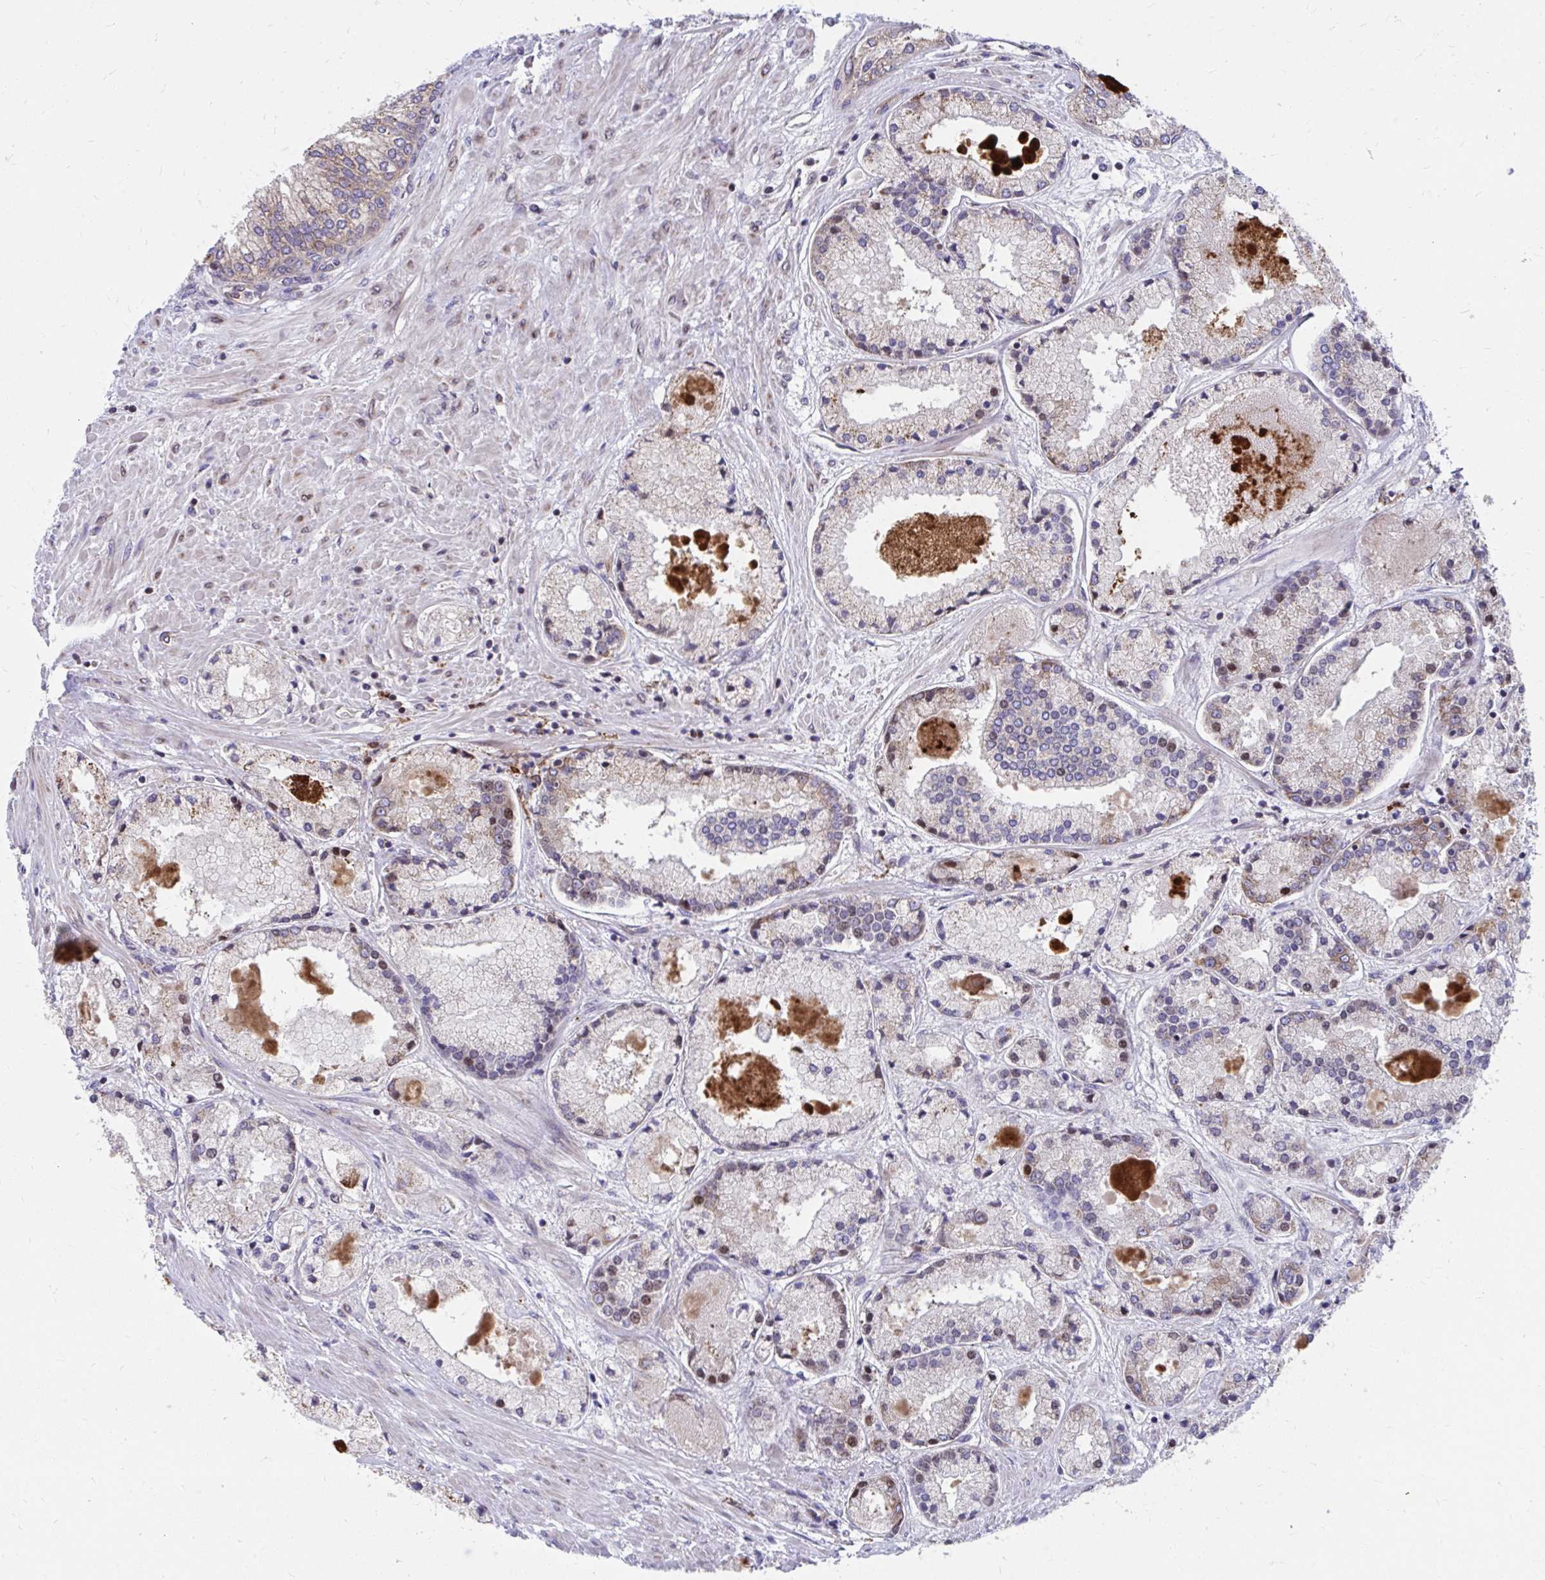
{"staining": {"intensity": "moderate", "quantity": "25%-75%", "location": "cytoplasmic/membranous"}, "tissue": "prostate cancer", "cell_type": "Tumor cells", "image_type": "cancer", "snomed": [{"axis": "morphology", "description": "Adenocarcinoma, High grade"}, {"axis": "topography", "description": "Prostate"}], "caption": "Immunohistochemistry (IHC) micrograph of neoplastic tissue: prostate adenocarcinoma (high-grade) stained using immunohistochemistry reveals medium levels of moderate protein expression localized specifically in the cytoplasmic/membranous of tumor cells, appearing as a cytoplasmic/membranous brown color.", "gene": "ZNF778", "patient": {"sex": "male", "age": 67}}